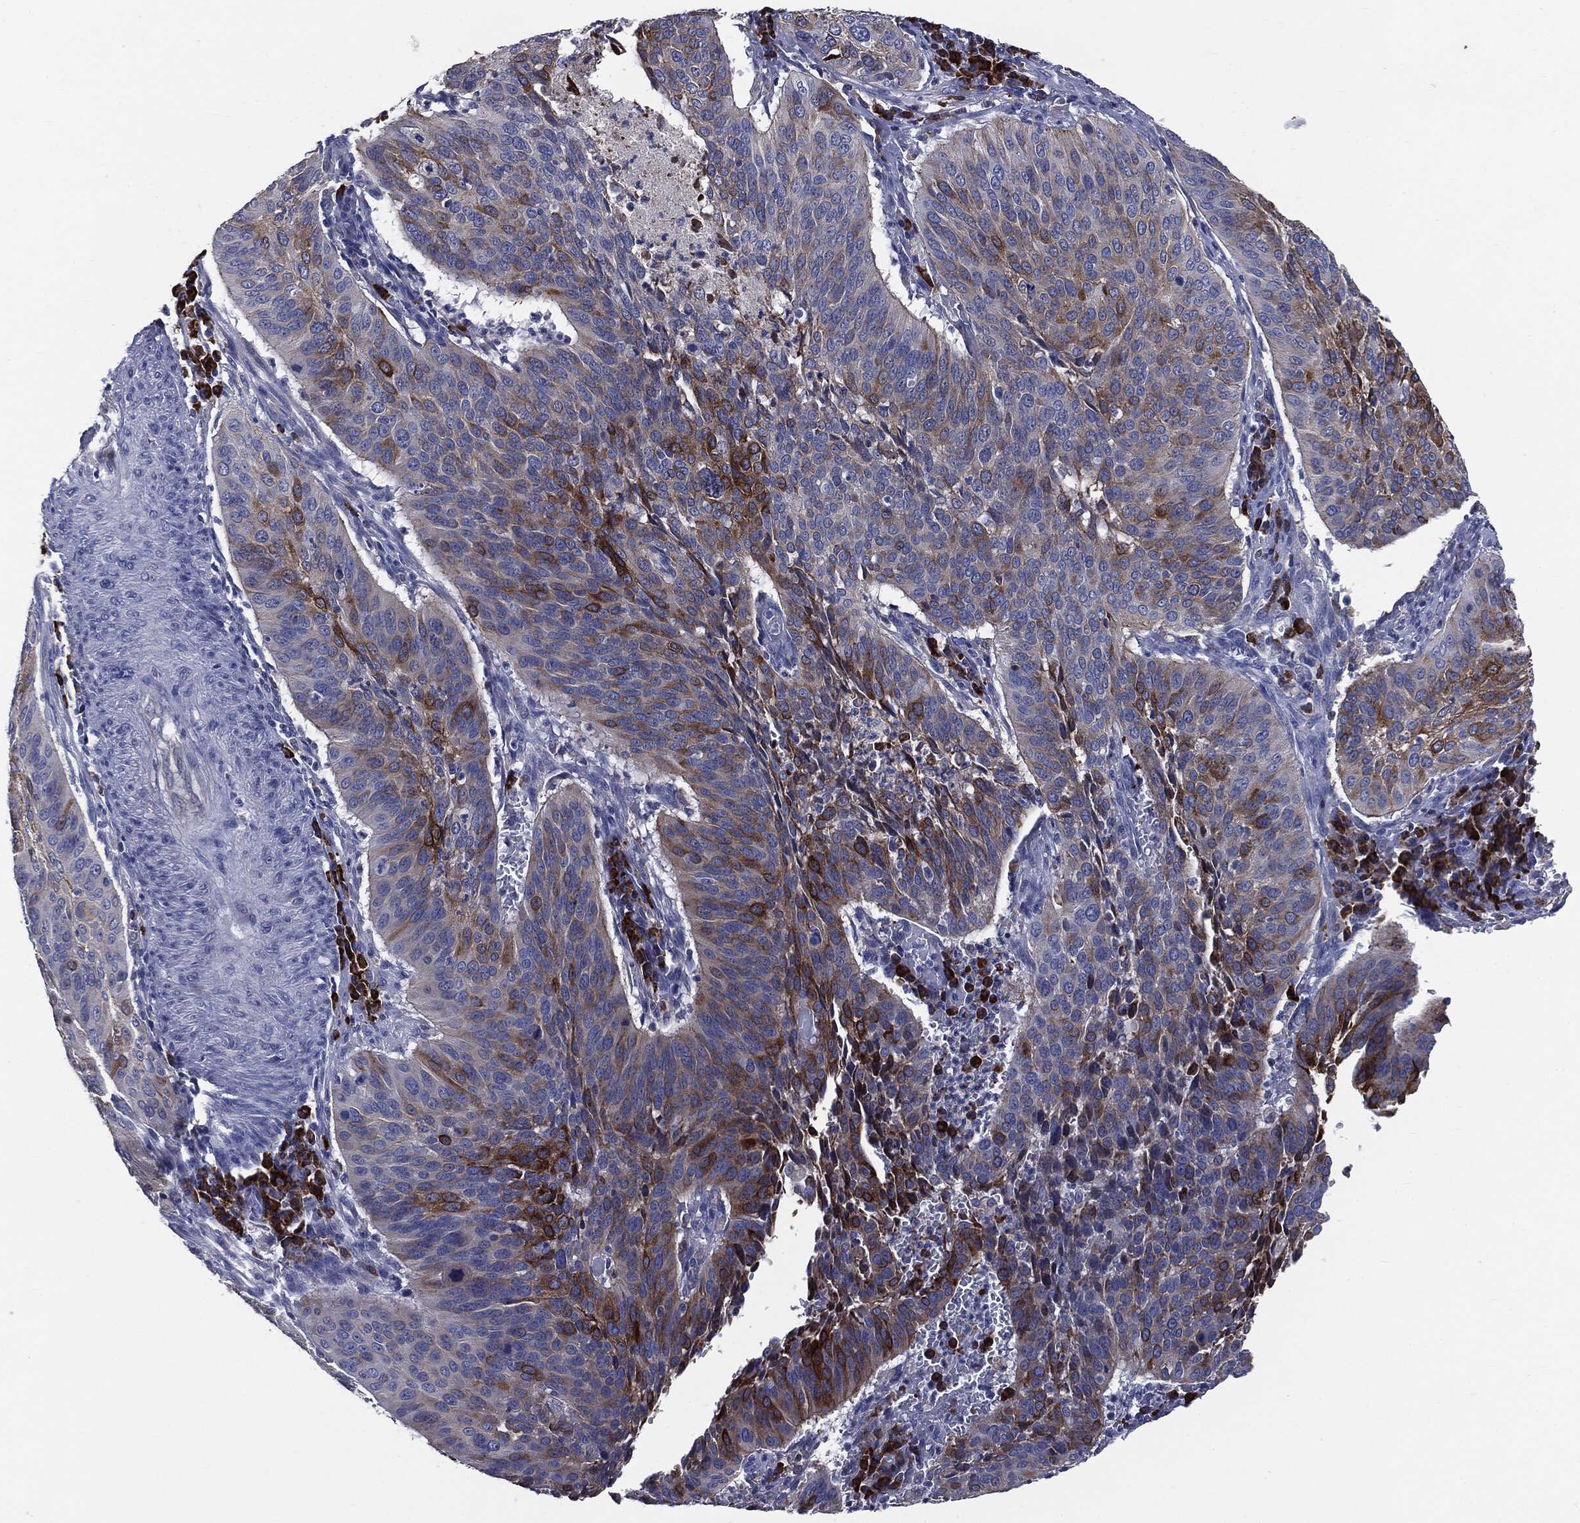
{"staining": {"intensity": "strong", "quantity": "<25%", "location": "cytoplasmic/membranous"}, "tissue": "cervical cancer", "cell_type": "Tumor cells", "image_type": "cancer", "snomed": [{"axis": "morphology", "description": "Normal tissue, NOS"}, {"axis": "morphology", "description": "Squamous cell carcinoma, NOS"}, {"axis": "topography", "description": "Cervix"}], "caption": "Protein analysis of cervical squamous cell carcinoma tissue reveals strong cytoplasmic/membranous positivity in approximately <25% of tumor cells.", "gene": "PTGS2", "patient": {"sex": "female", "age": 39}}